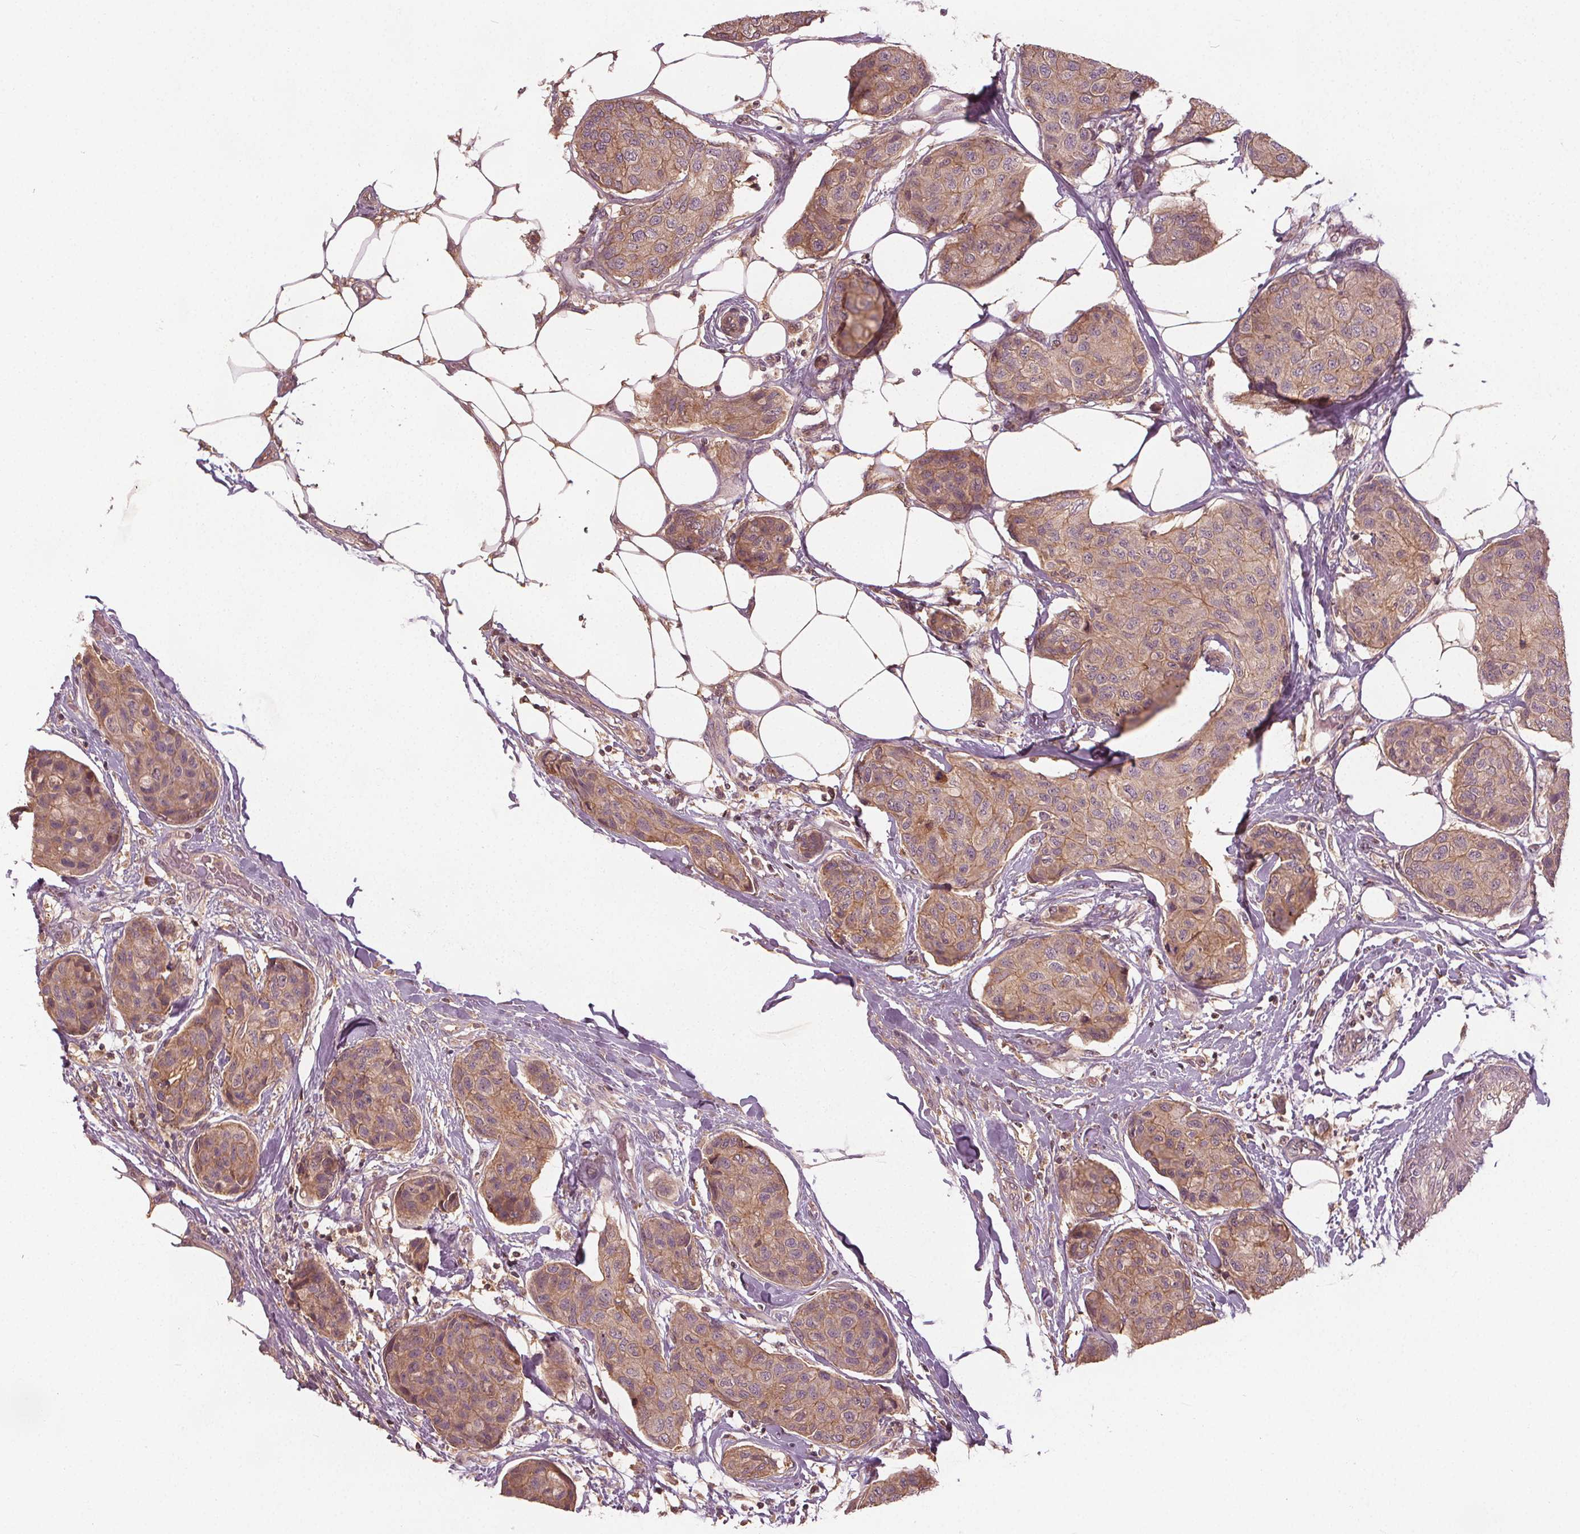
{"staining": {"intensity": "weak", "quantity": ">75%", "location": "cytoplasmic/membranous"}, "tissue": "breast cancer", "cell_type": "Tumor cells", "image_type": "cancer", "snomed": [{"axis": "morphology", "description": "Duct carcinoma"}, {"axis": "topography", "description": "Breast"}], "caption": "High-magnification brightfield microscopy of breast intraductal carcinoma stained with DAB (3,3'-diaminobenzidine) (brown) and counterstained with hematoxylin (blue). tumor cells exhibit weak cytoplasmic/membranous expression is appreciated in approximately>75% of cells.", "gene": "GNB2", "patient": {"sex": "female", "age": 80}}